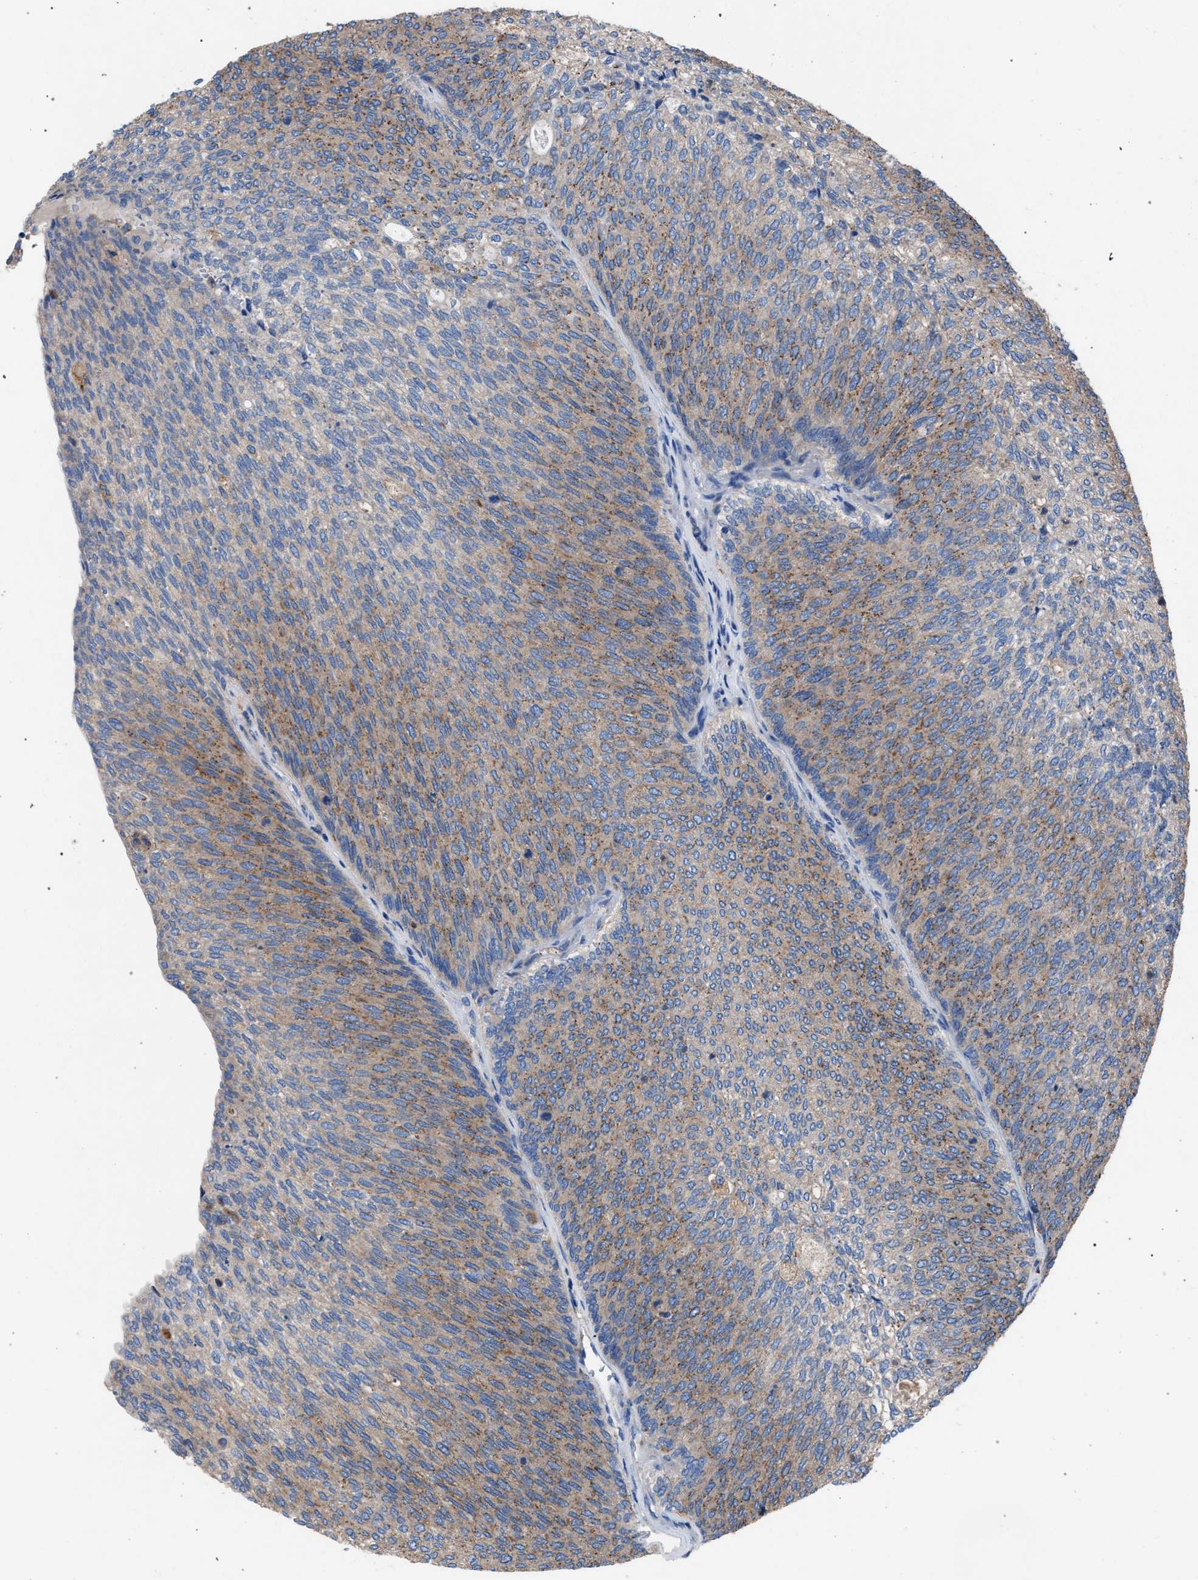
{"staining": {"intensity": "moderate", "quantity": ">75%", "location": "cytoplasmic/membranous"}, "tissue": "urothelial cancer", "cell_type": "Tumor cells", "image_type": "cancer", "snomed": [{"axis": "morphology", "description": "Urothelial carcinoma, Low grade"}, {"axis": "topography", "description": "Urinary bladder"}], "caption": "An immunohistochemistry (IHC) photomicrograph of neoplastic tissue is shown. Protein staining in brown labels moderate cytoplasmic/membranous positivity in low-grade urothelial carcinoma within tumor cells.", "gene": "ATP6V0A1", "patient": {"sex": "female", "age": 79}}